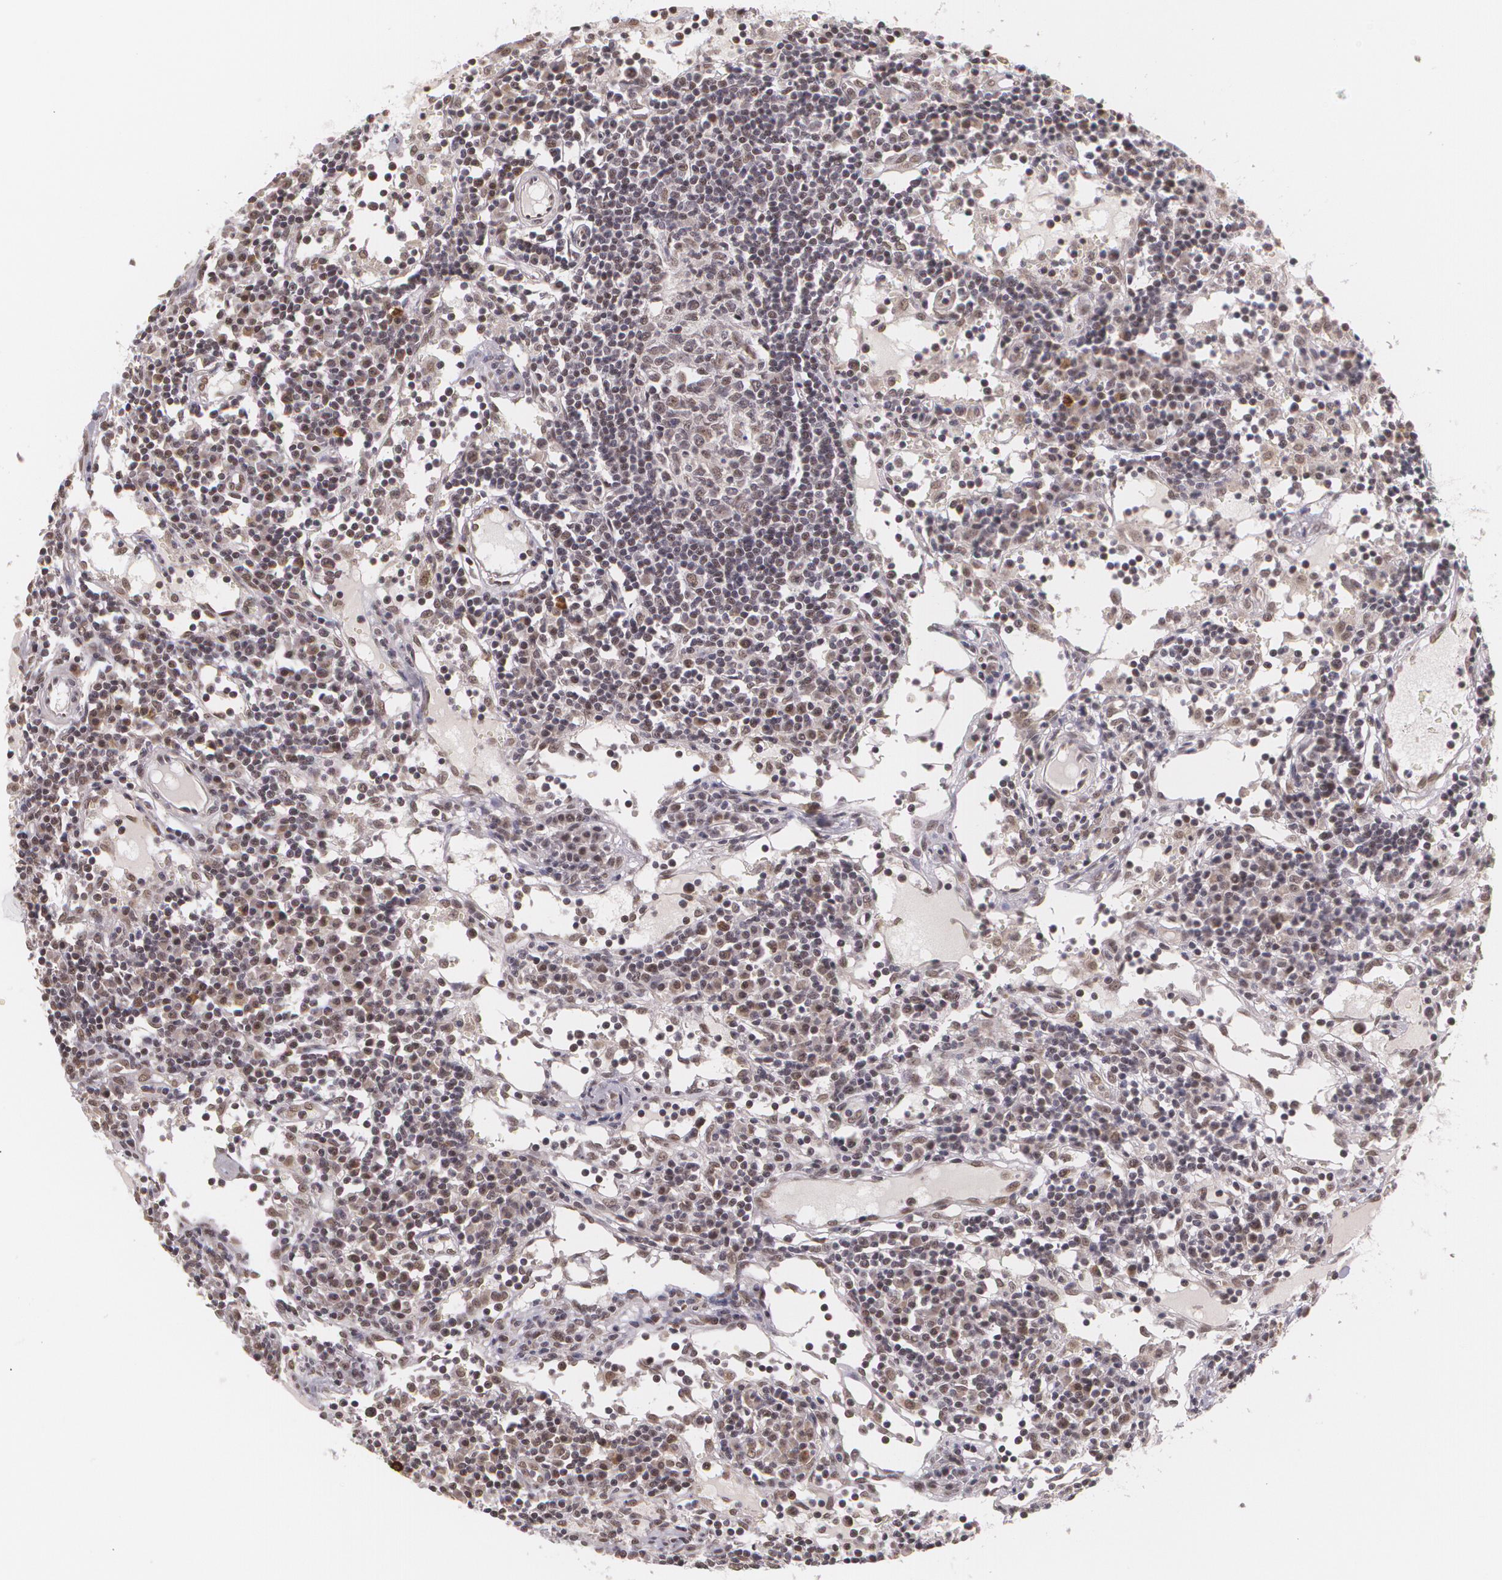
{"staining": {"intensity": "weak", "quantity": "25%-75%", "location": "nuclear"}, "tissue": "lymph node", "cell_type": "Germinal center cells", "image_type": "normal", "snomed": [{"axis": "morphology", "description": "Normal tissue, NOS"}, {"axis": "topography", "description": "Lymph node"}], "caption": "Weak nuclear protein staining is appreciated in approximately 25%-75% of germinal center cells in lymph node.", "gene": "ALX1", "patient": {"sex": "female", "age": 55}}